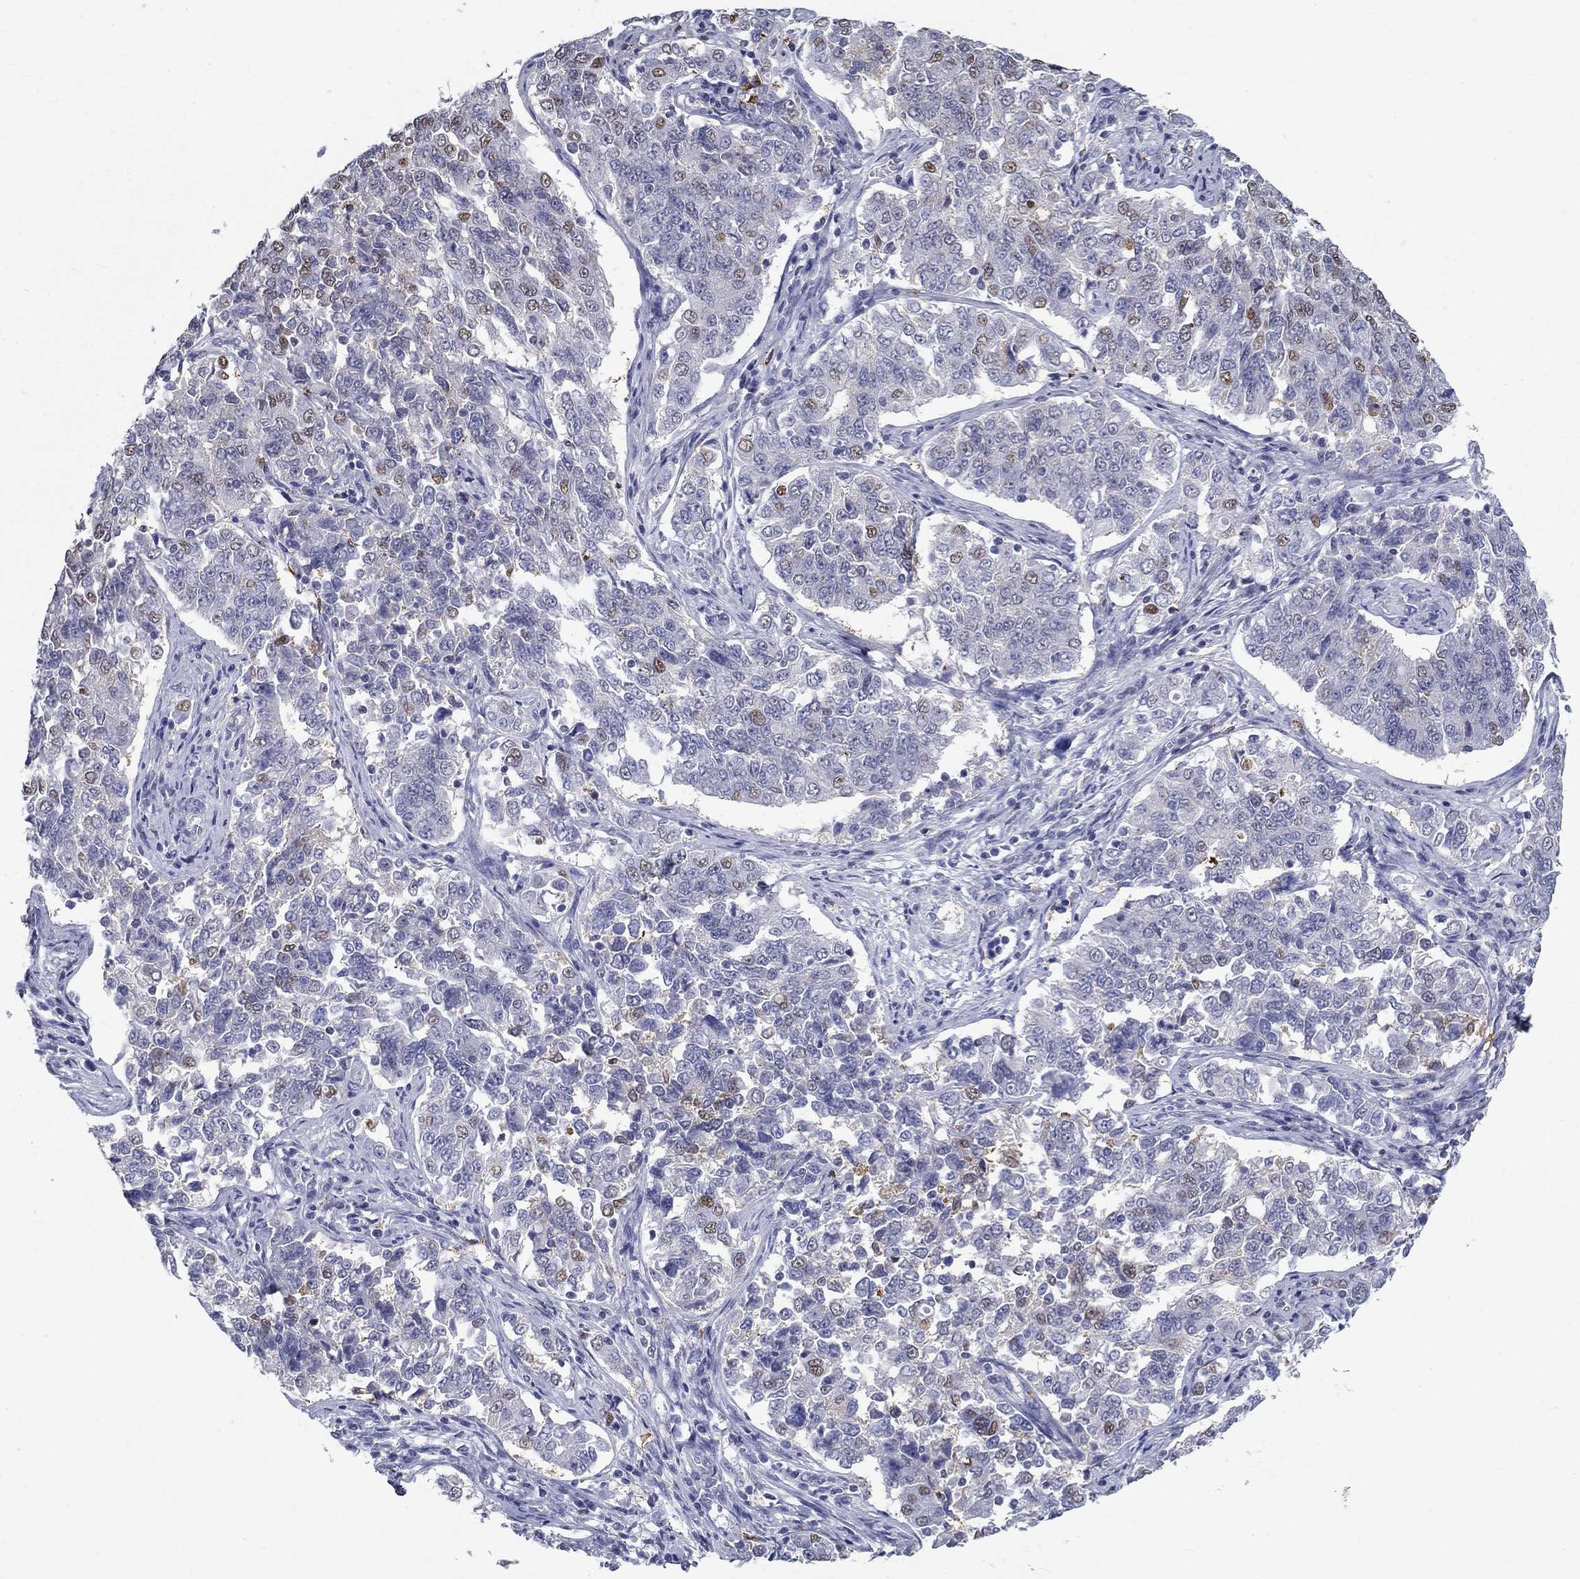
{"staining": {"intensity": "negative", "quantity": "none", "location": "none"}, "tissue": "endometrial cancer", "cell_type": "Tumor cells", "image_type": "cancer", "snomed": [{"axis": "morphology", "description": "Adenocarcinoma, NOS"}, {"axis": "topography", "description": "Endometrium"}], "caption": "Human endometrial adenocarcinoma stained for a protein using IHC exhibits no positivity in tumor cells.", "gene": "IGSF8", "patient": {"sex": "female", "age": 43}}